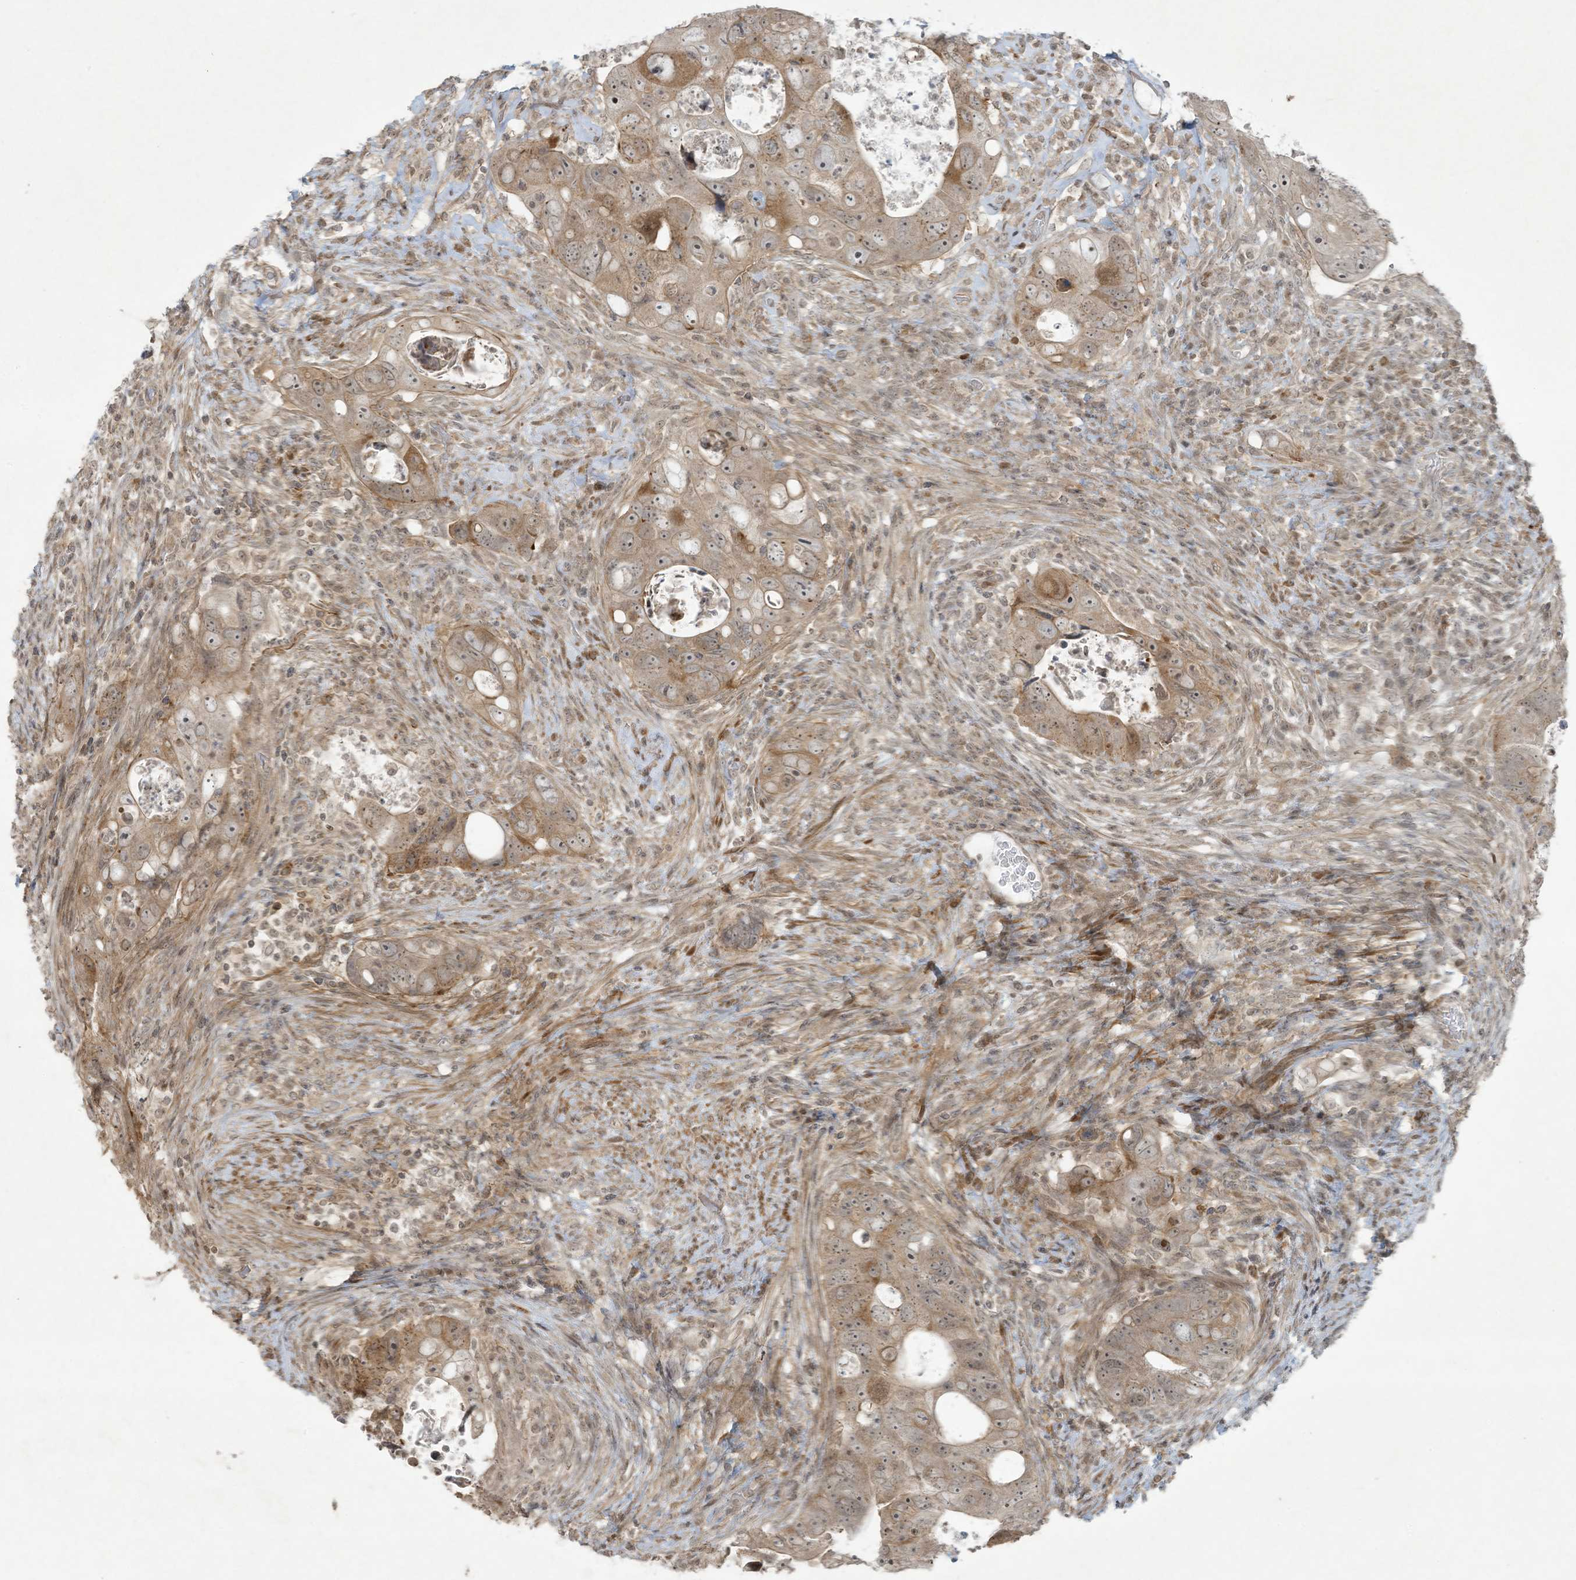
{"staining": {"intensity": "moderate", "quantity": "<25%", "location": "cytoplasmic/membranous,nuclear"}, "tissue": "colorectal cancer", "cell_type": "Tumor cells", "image_type": "cancer", "snomed": [{"axis": "morphology", "description": "Adenocarcinoma, NOS"}, {"axis": "topography", "description": "Rectum"}], "caption": "Immunohistochemistry of adenocarcinoma (colorectal) demonstrates low levels of moderate cytoplasmic/membranous and nuclear staining in about <25% of tumor cells. (DAB = brown stain, brightfield microscopy at high magnification).", "gene": "ZNF263", "patient": {"sex": "male", "age": 59}}